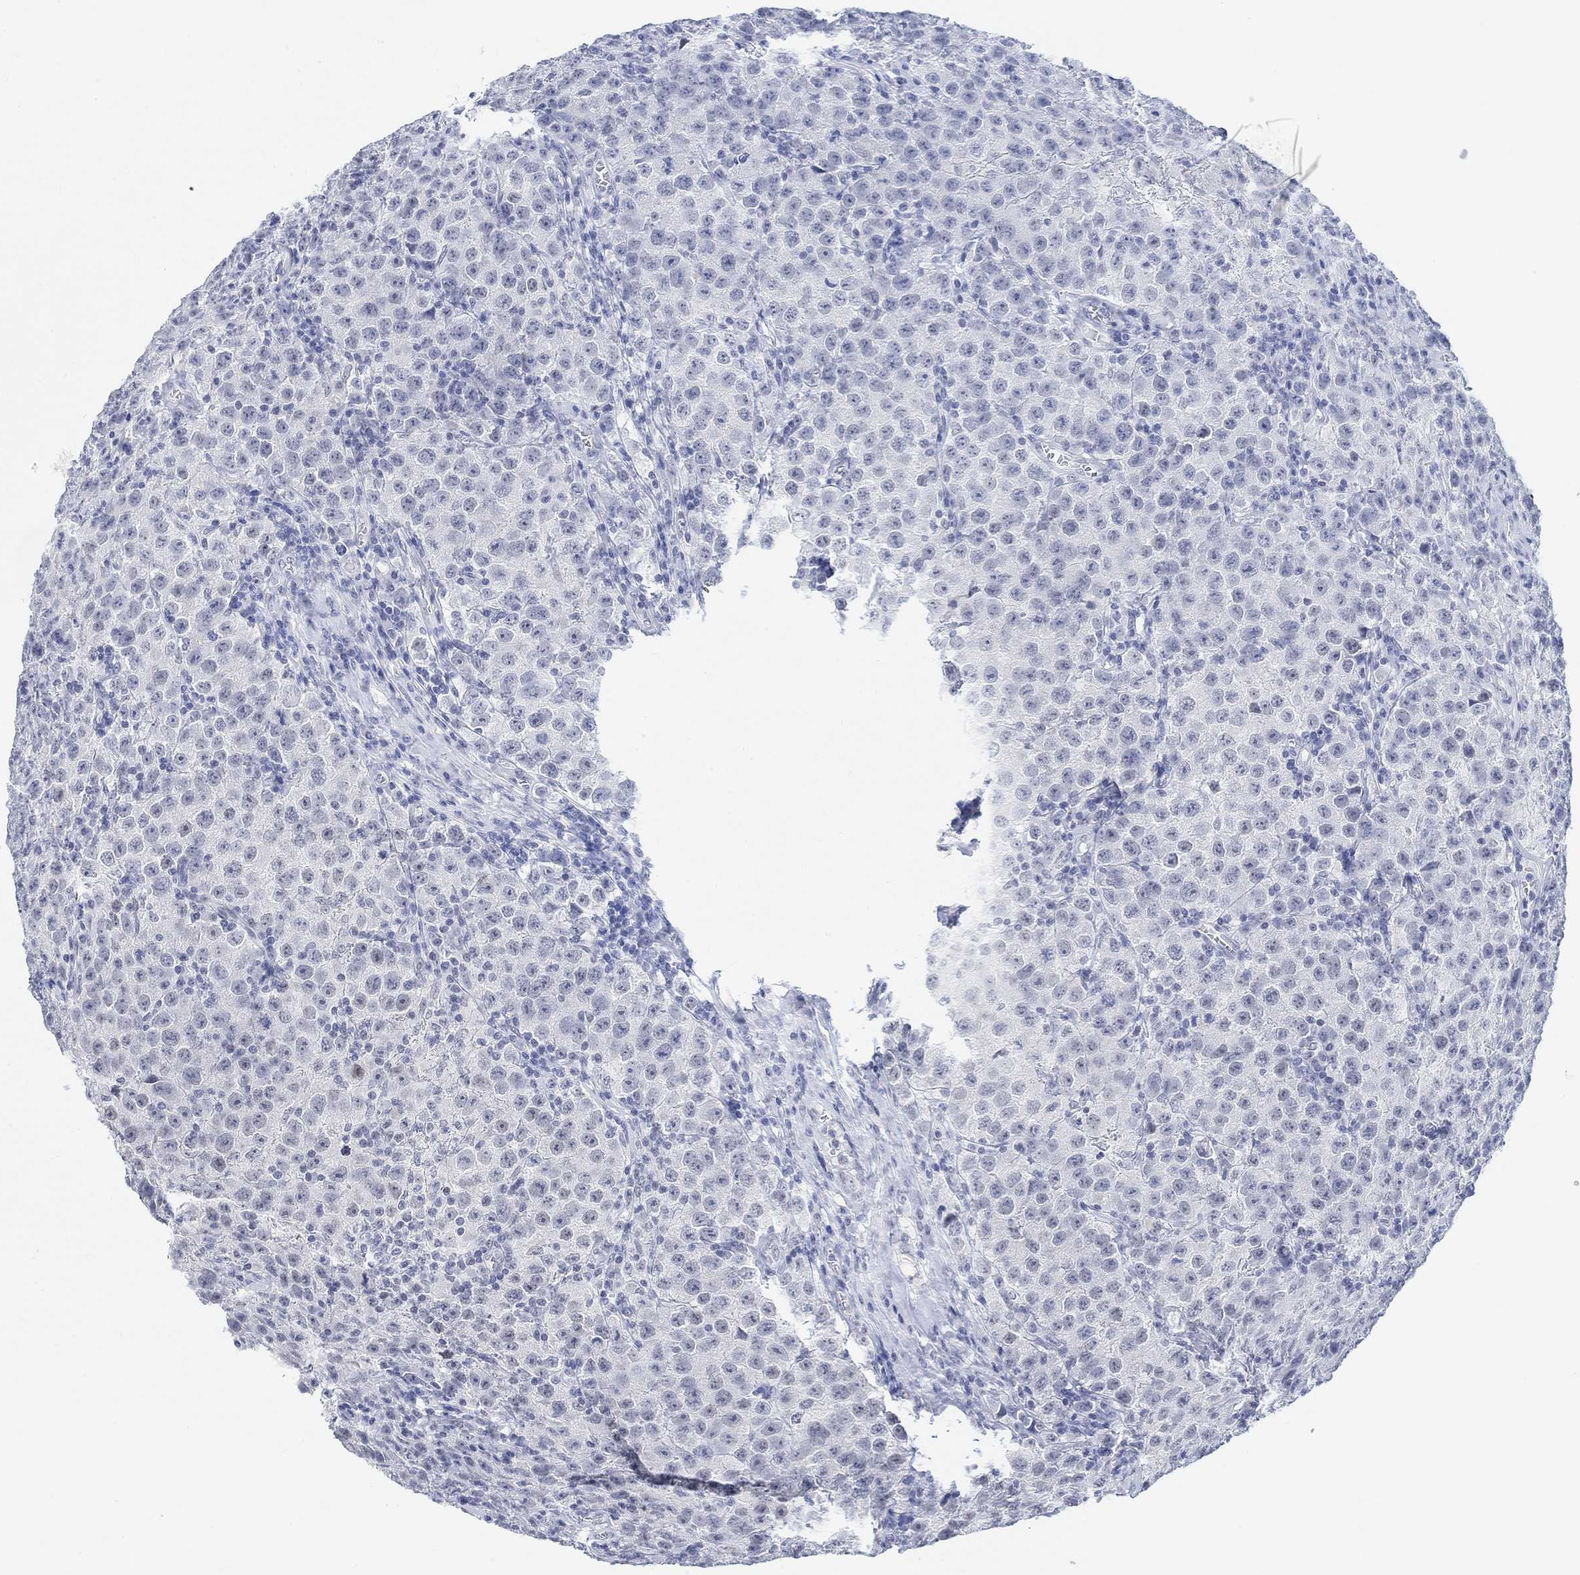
{"staining": {"intensity": "negative", "quantity": "none", "location": "none"}, "tissue": "testis cancer", "cell_type": "Tumor cells", "image_type": "cancer", "snomed": [{"axis": "morphology", "description": "Seminoma, NOS"}, {"axis": "topography", "description": "Testis"}], "caption": "This is a image of immunohistochemistry staining of testis cancer (seminoma), which shows no staining in tumor cells.", "gene": "PURG", "patient": {"sex": "male", "age": 52}}